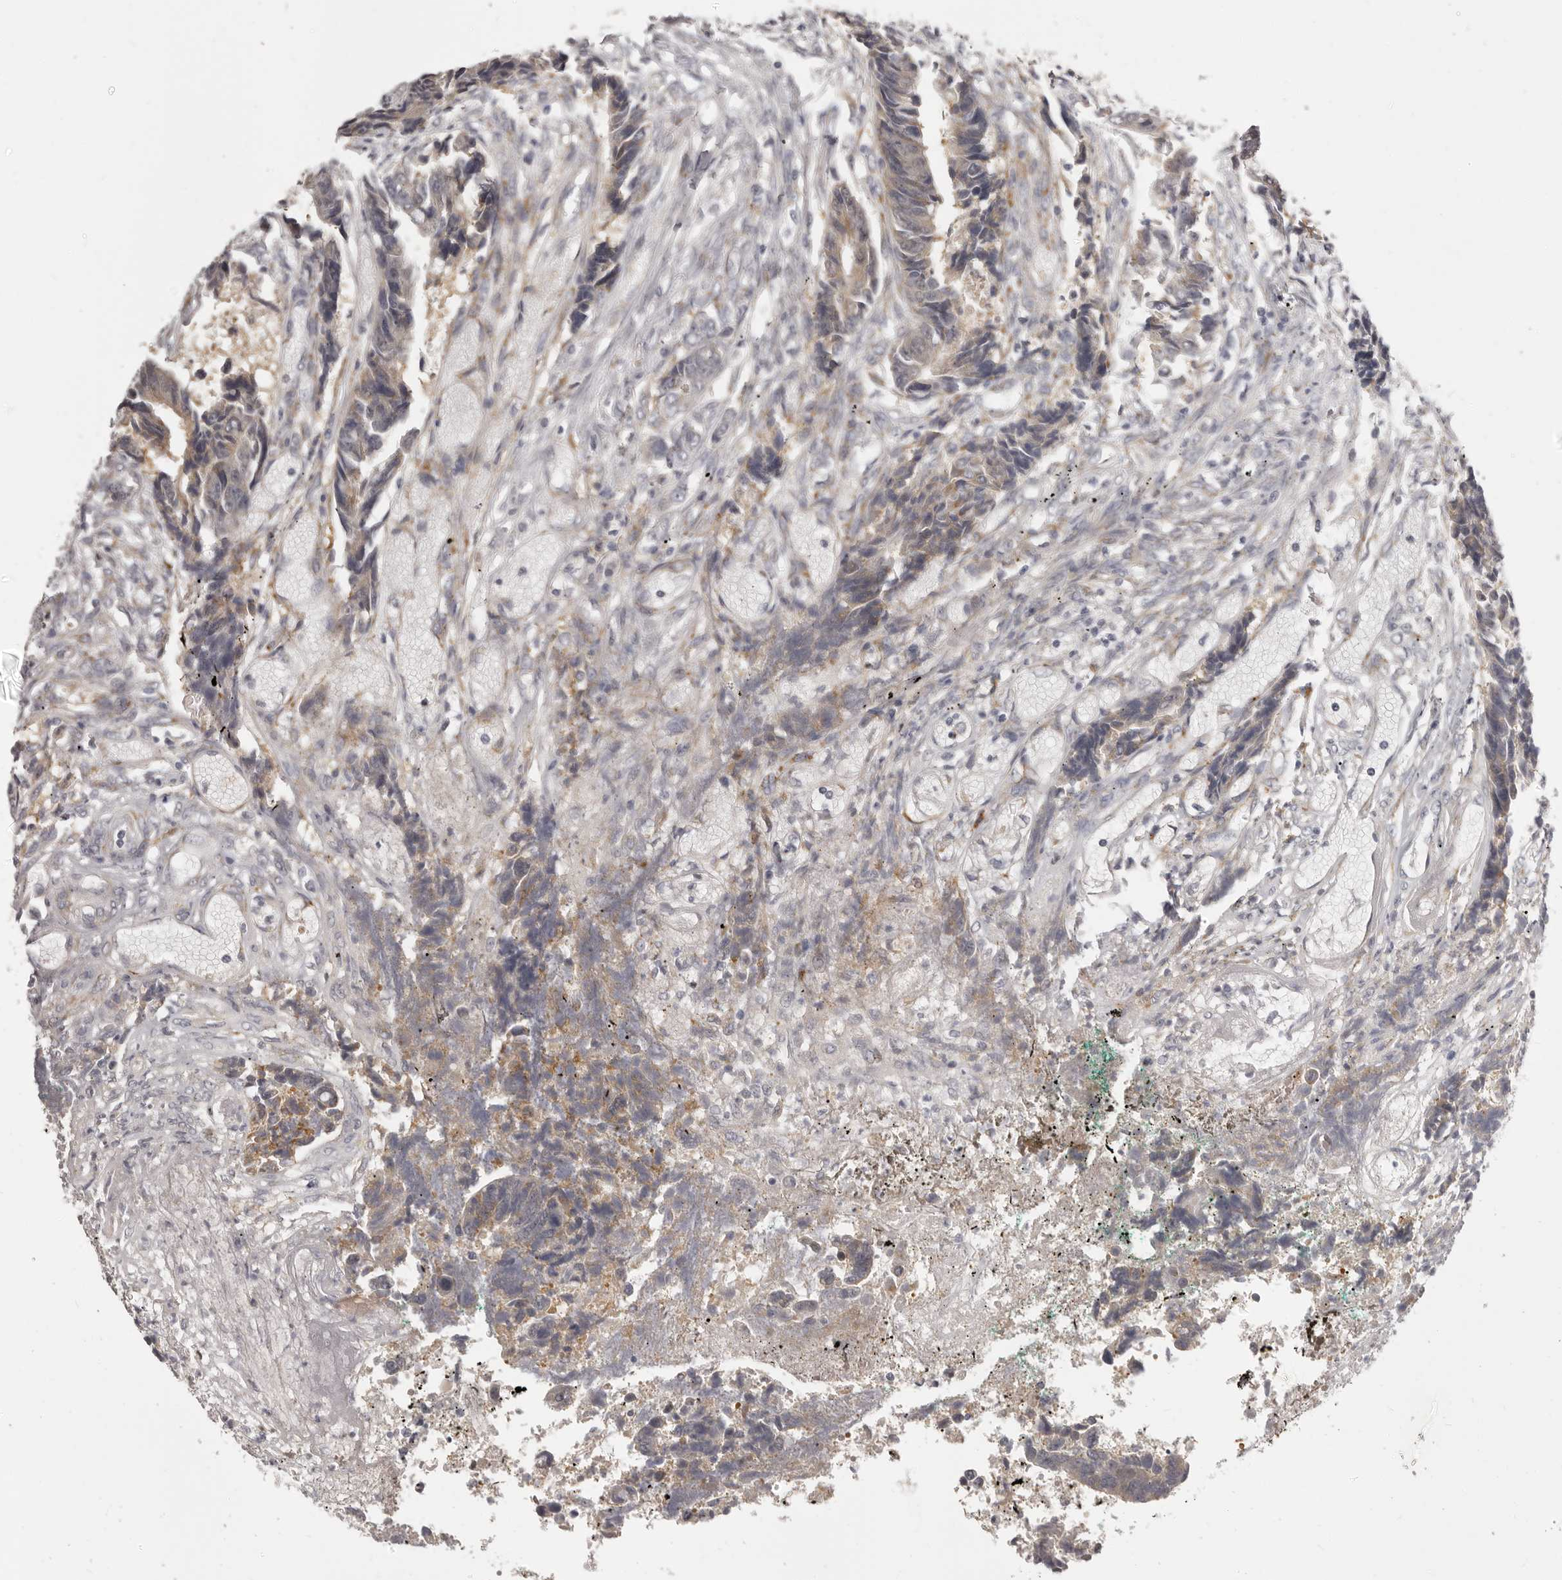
{"staining": {"intensity": "weak", "quantity": "<25%", "location": "cytoplasmic/membranous"}, "tissue": "colorectal cancer", "cell_type": "Tumor cells", "image_type": "cancer", "snomed": [{"axis": "morphology", "description": "Adenocarcinoma, NOS"}, {"axis": "topography", "description": "Rectum"}], "caption": "The IHC photomicrograph has no significant expression in tumor cells of adenocarcinoma (colorectal) tissue.", "gene": "OTUD3", "patient": {"sex": "male", "age": 84}}